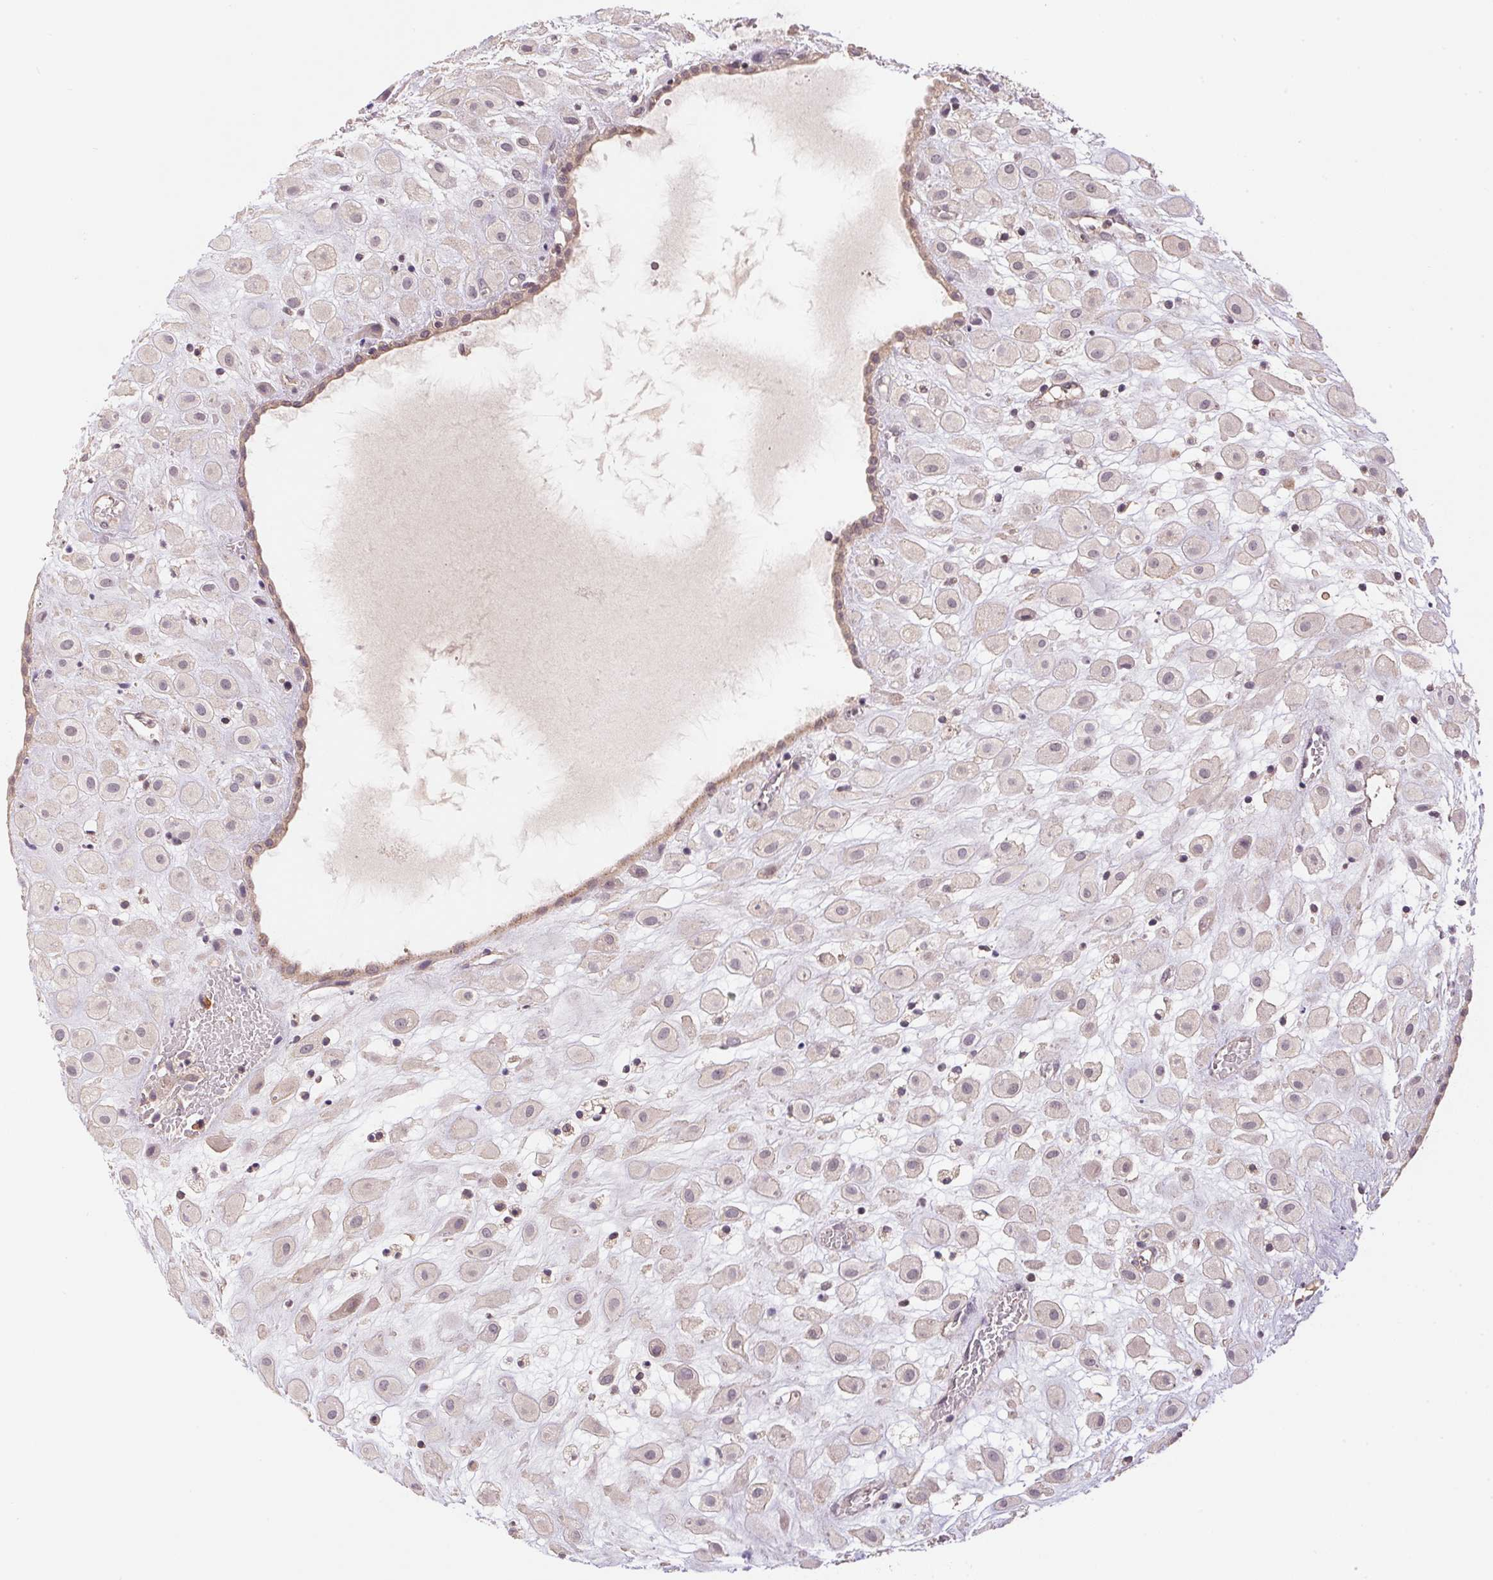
{"staining": {"intensity": "negative", "quantity": "none", "location": "none"}, "tissue": "placenta", "cell_type": "Decidual cells", "image_type": "normal", "snomed": [{"axis": "morphology", "description": "Normal tissue, NOS"}, {"axis": "topography", "description": "Placenta"}], "caption": "Immunohistochemistry of normal placenta displays no expression in decidual cells.", "gene": "BNIP5", "patient": {"sex": "female", "age": 24}}